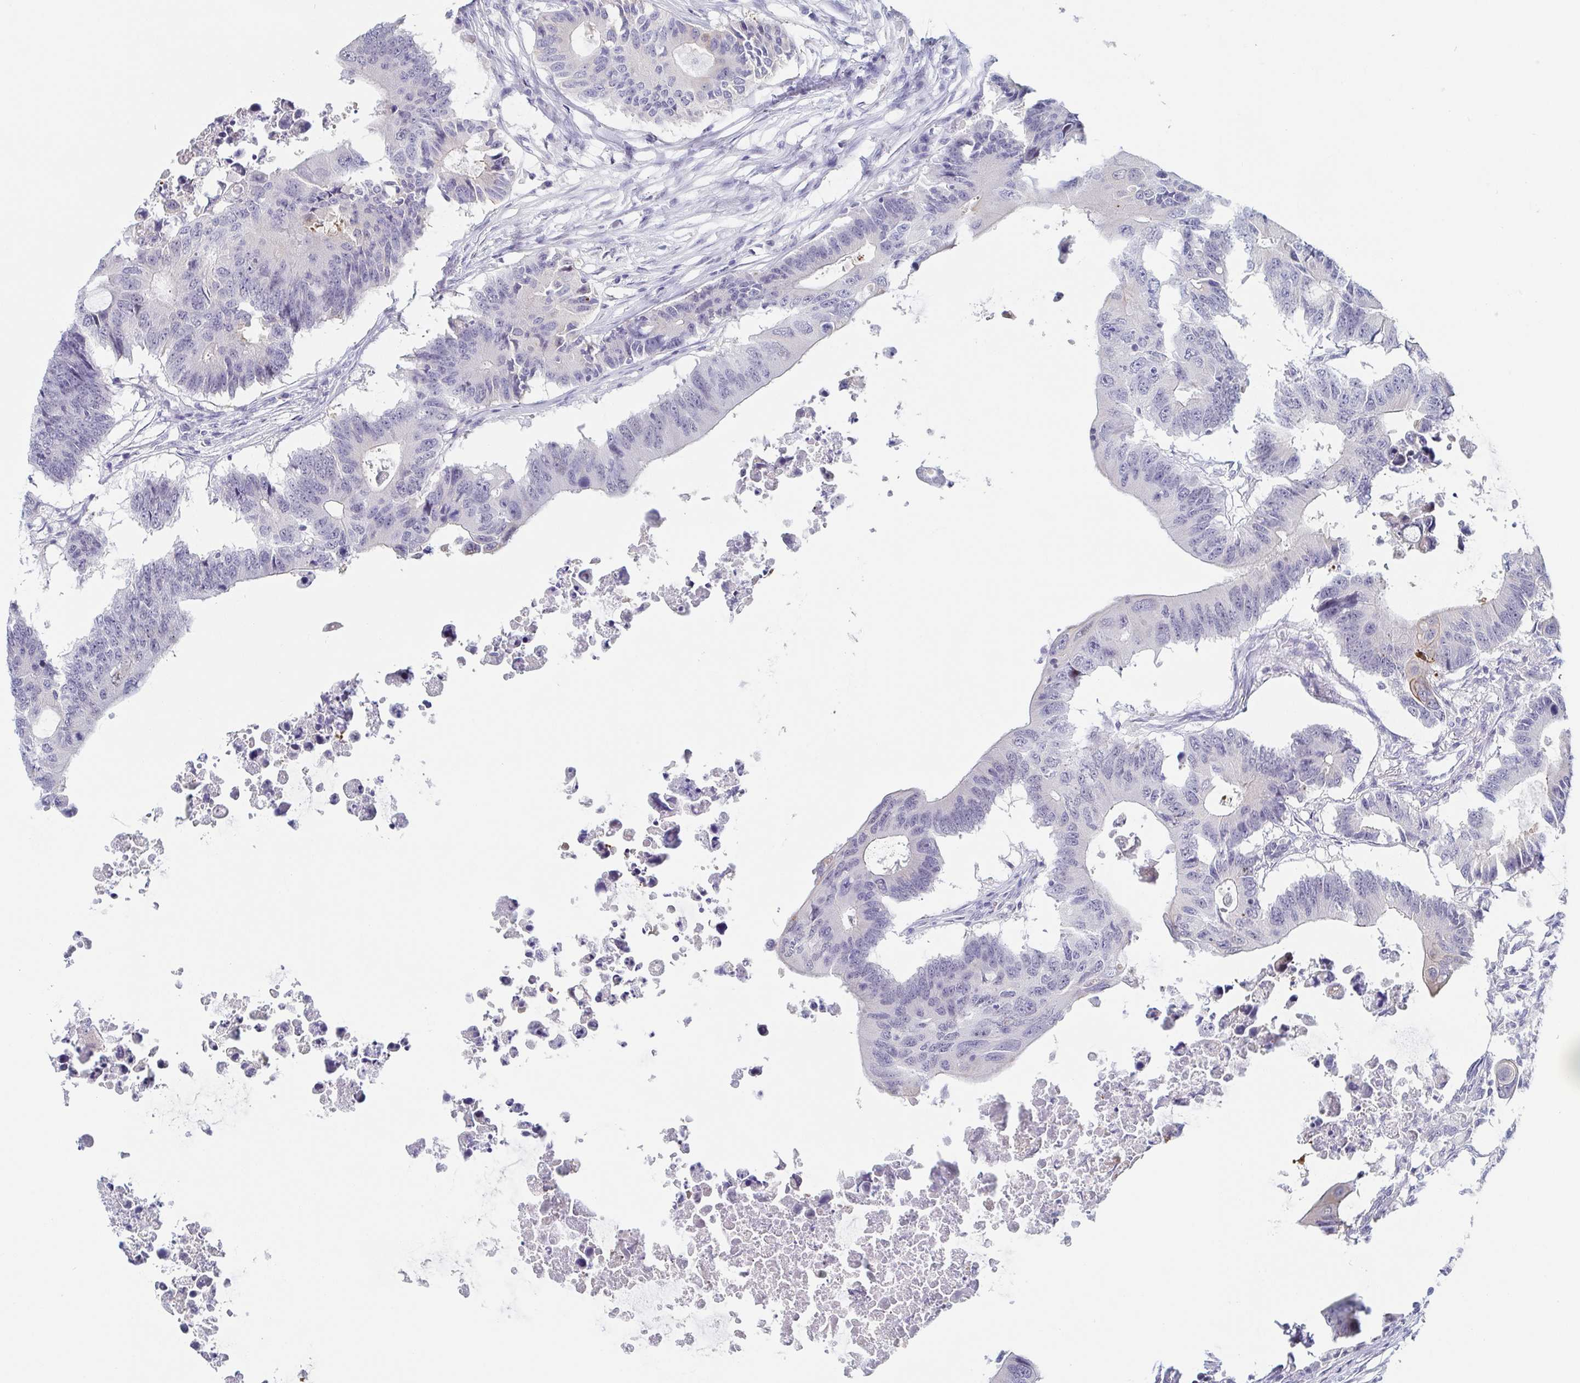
{"staining": {"intensity": "negative", "quantity": "none", "location": "none"}, "tissue": "colorectal cancer", "cell_type": "Tumor cells", "image_type": "cancer", "snomed": [{"axis": "morphology", "description": "Adenocarcinoma, NOS"}, {"axis": "topography", "description": "Colon"}], "caption": "This histopathology image is of colorectal cancer stained with immunohistochemistry (IHC) to label a protein in brown with the nuclei are counter-stained blue. There is no positivity in tumor cells.", "gene": "RHOV", "patient": {"sex": "male", "age": 71}}